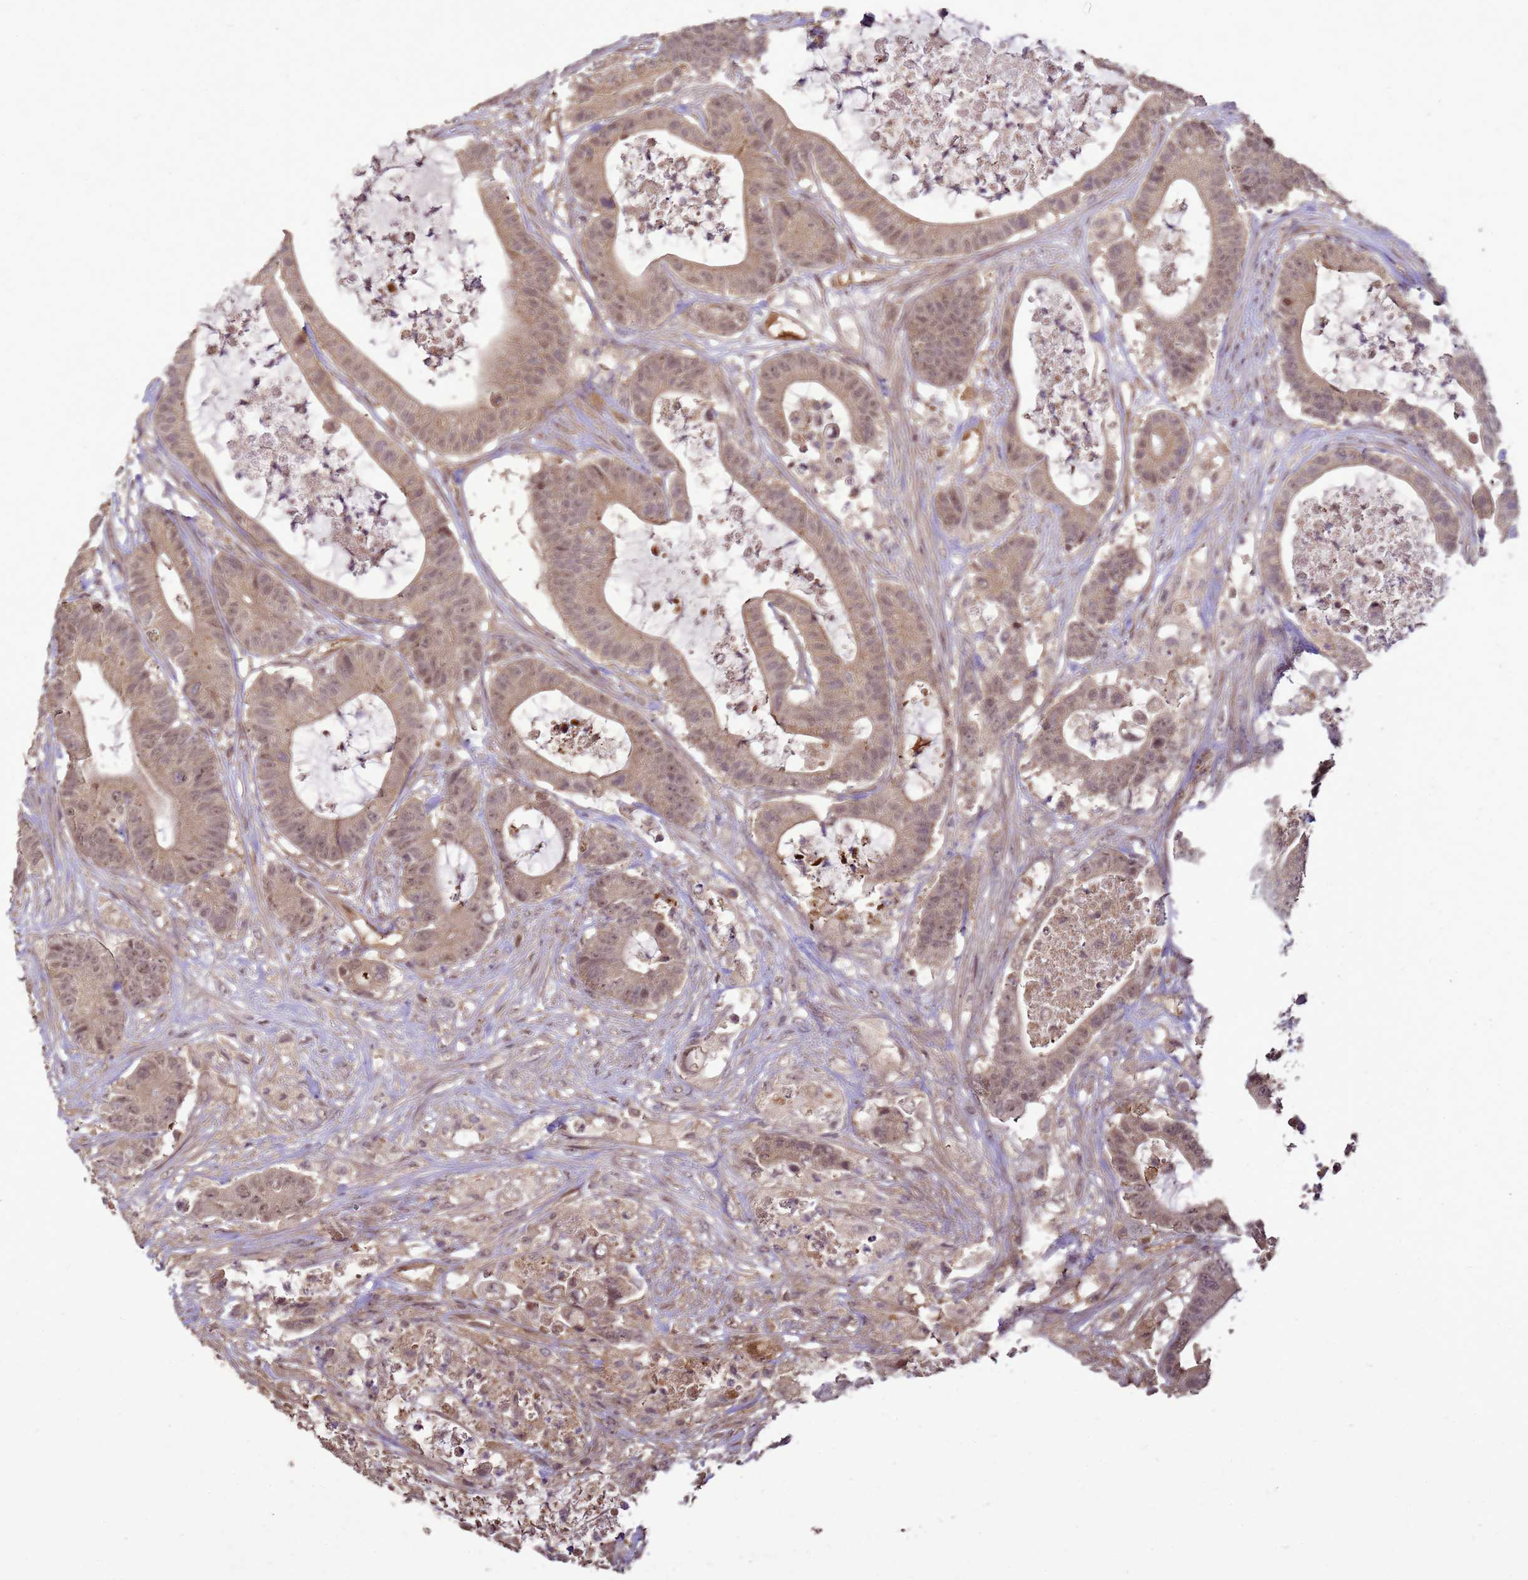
{"staining": {"intensity": "moderate", "quantity": ">75%", "location": "cytoplasmic/membranous,nuclear"}, "tissue": "colorectal cancer", "cell_type": "Tumor cells", "image_type": "cancer", "snomed": [{"axis": "morphology", "description": "Adenocarcinoma, NOS"}, {"axis": "topography", "description": "Colon"}], "caption": "High-magnification brightfield microscopy of colorectal cancer (adenocarcinoma) stained with DAB (brown) and counterstained with hematoxylin (blue). tumor cells exhibit moderate cytoplasmic/membranous and nuclear positivity is present in about>75% of cells.", "gene": "CRBN", "patient": {"sex": "female", "age": 84}}